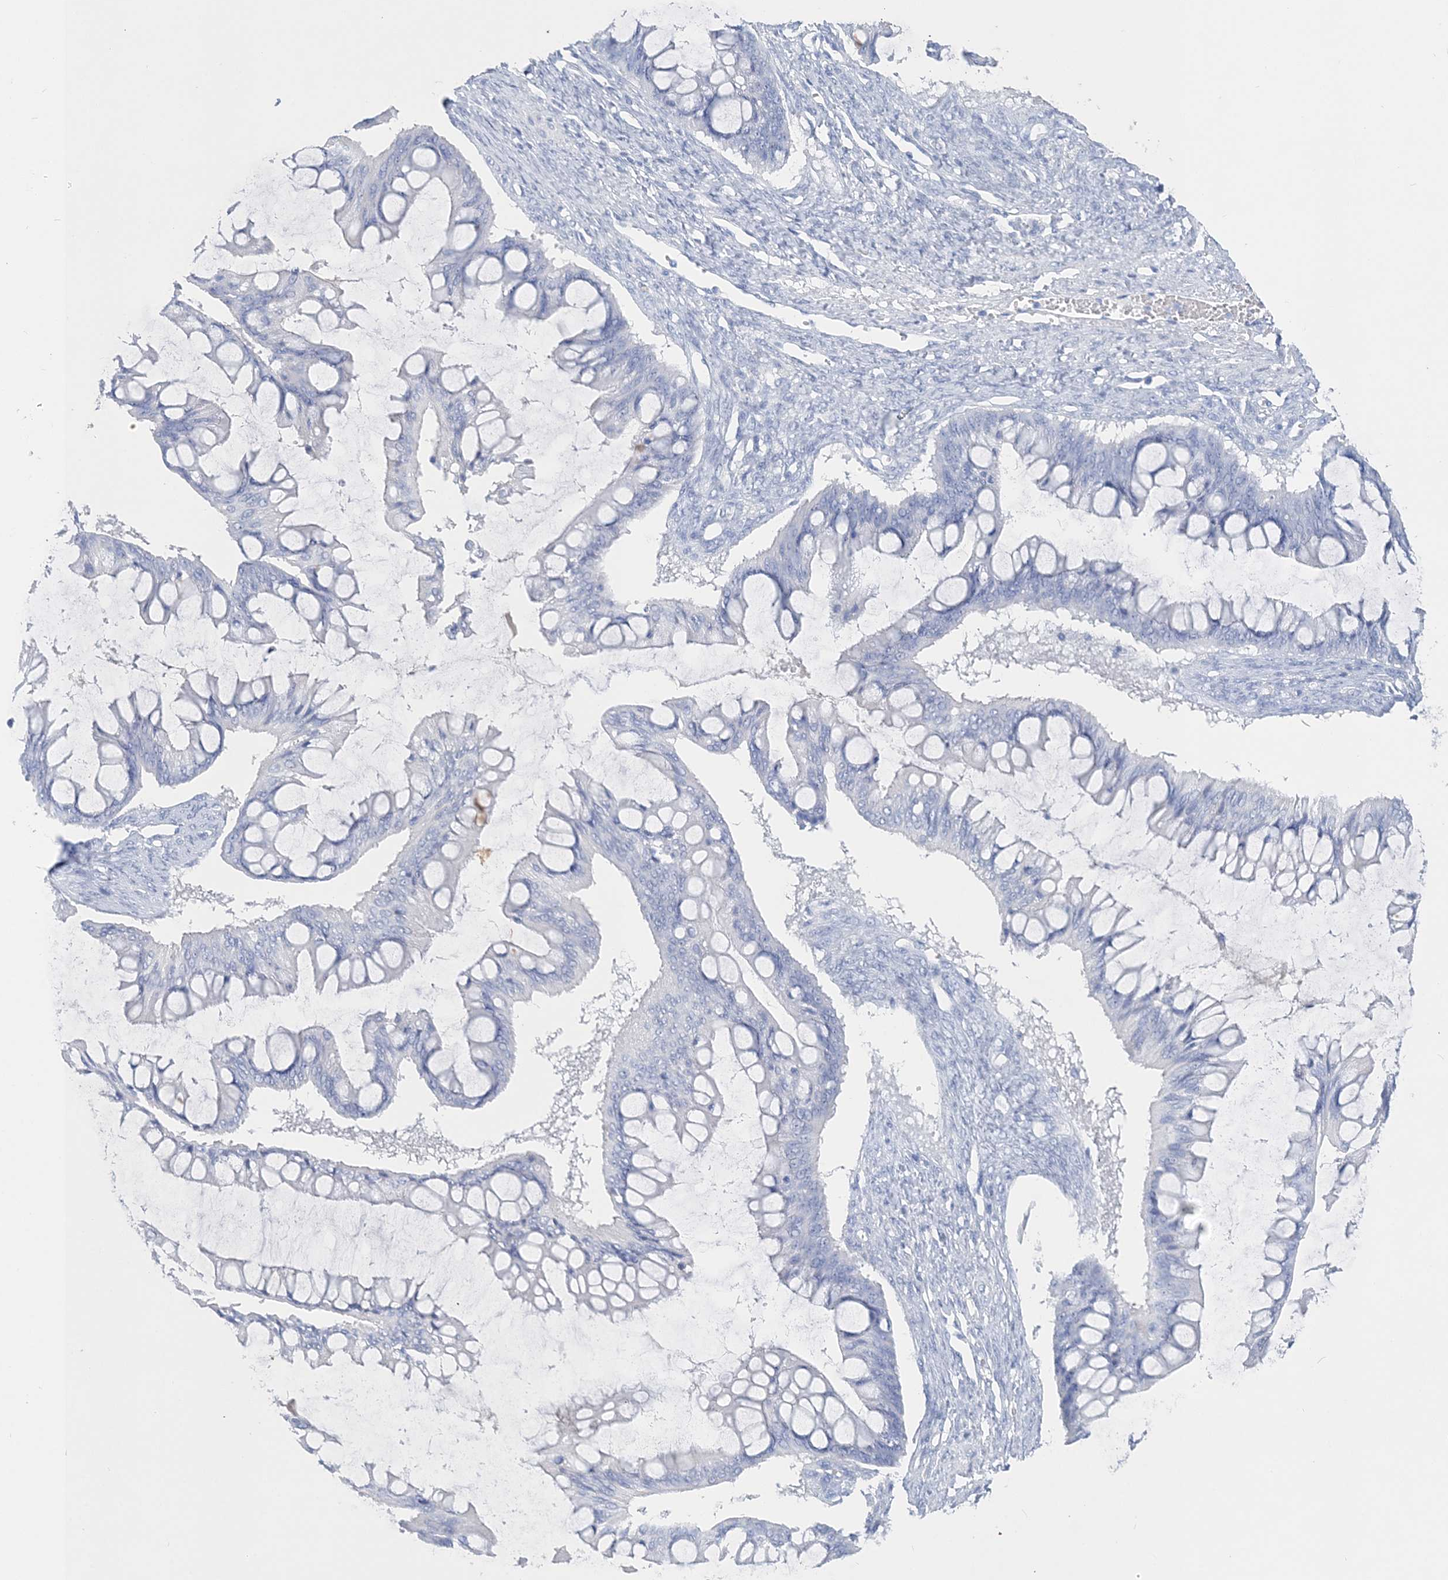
{"staining": {"intensity": "negative", "quantity": "none", "location": "none"}, "tissue": "ovarian cancer", "cell_type": "Tumor cells", "image_type": "cancer", "snomed": [{"axis": "morphology", "description": "Cystadenocarcinoma, mucinous, NOS"}, {"axis": "topography", "description": "Ovary"}], "caption": "This is an IHC histopathology image of human mucinous cystadenocarcinoma (ovarian). There is no positivity in tumor cells.", "gene": "TSPYL6", "patient": {"sex": "female", "age": 73}}